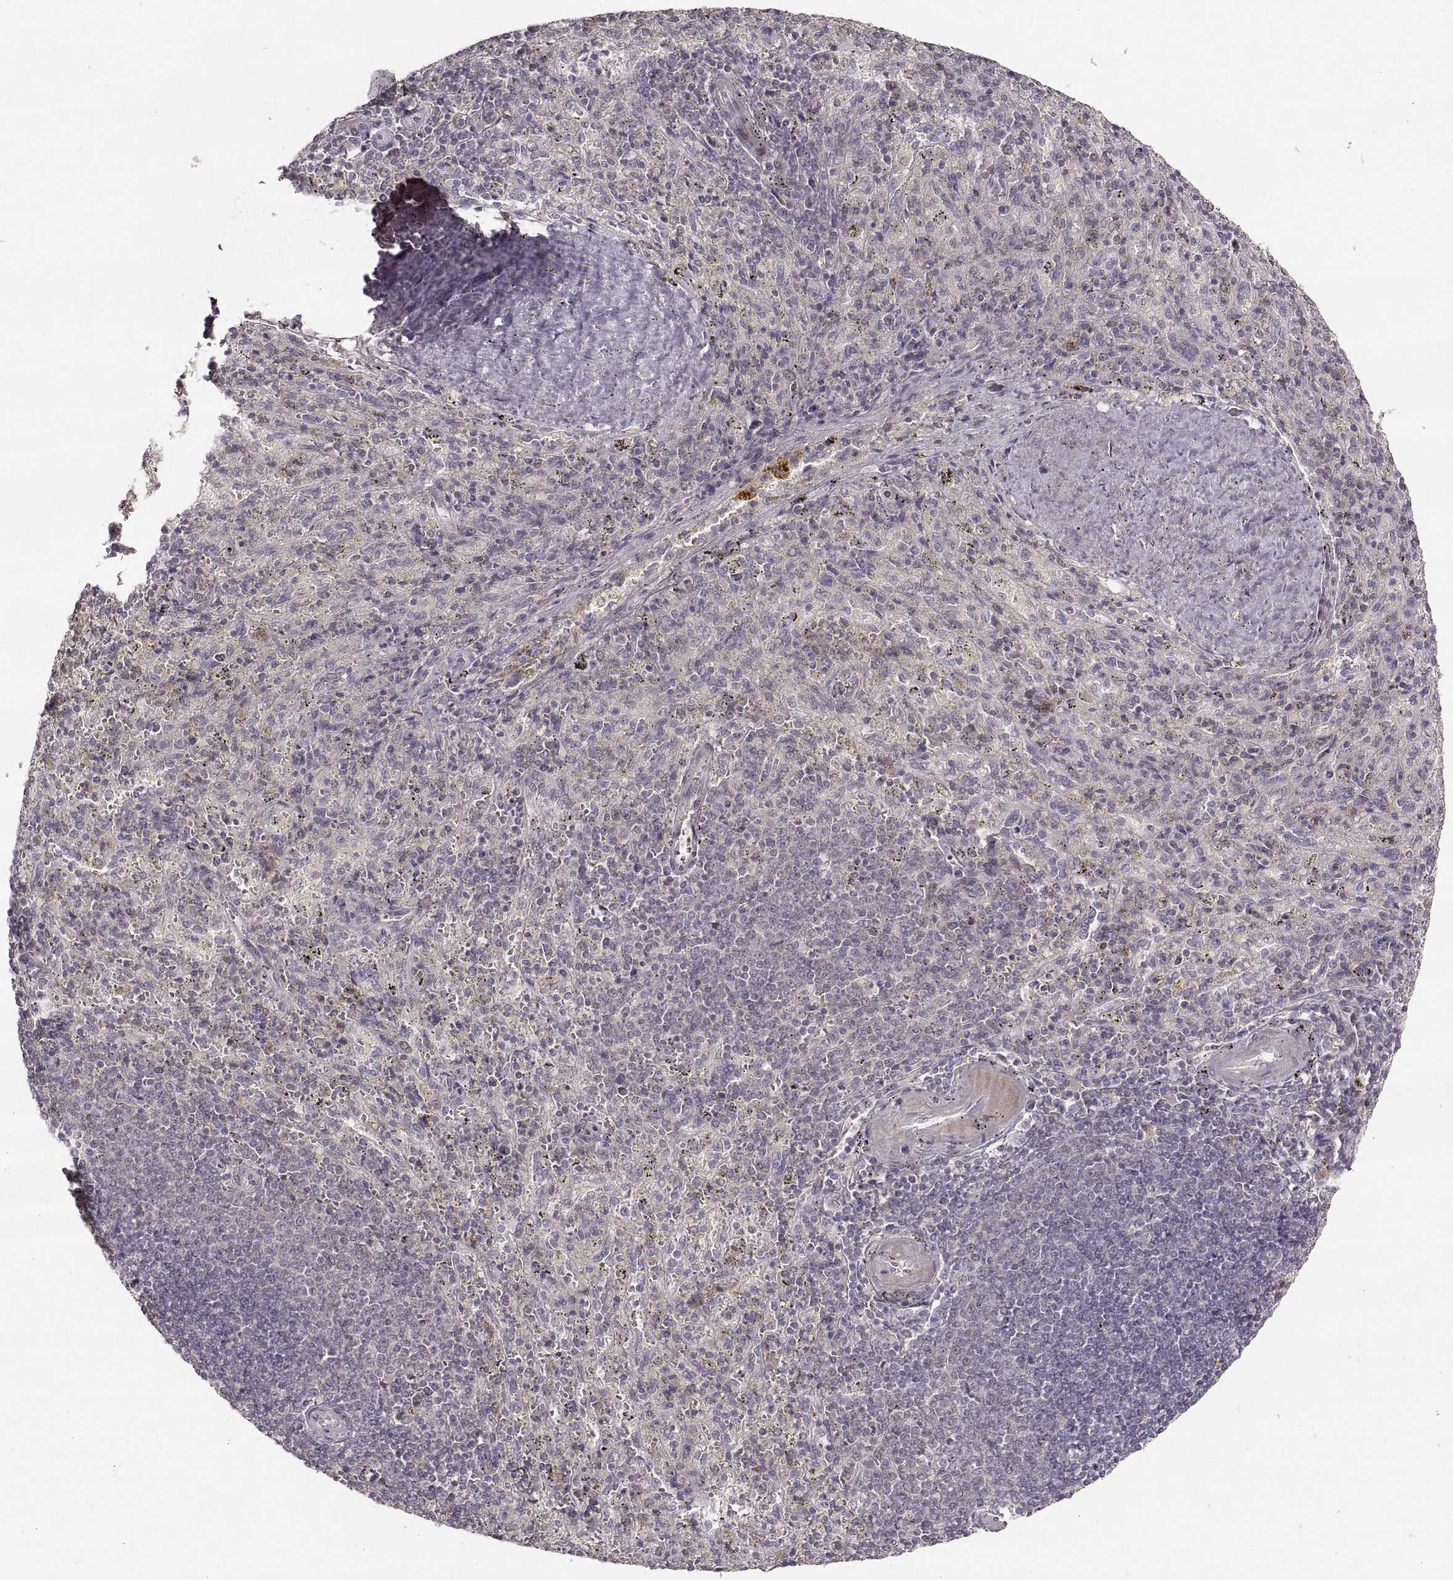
{"staining": {"intensity": "negative", "quantity": "none", "location": "none"}, "tissue": "spleen", "cell_type": "Cells in red pulp", "image_type": "normal", "snomed": [{"axis": "morphology", "description": "Normal tissue, NOS"}, {"axis": "topography", "description": "Spleen"}], "caption": "Protein analysis of unremarkable spleen displays no significant positivity in cells in red pulp. (DAB immunohistochemistry, high magnification).", "gene": "LAMC2", "patient": {"sex": "male", "age": 57}}